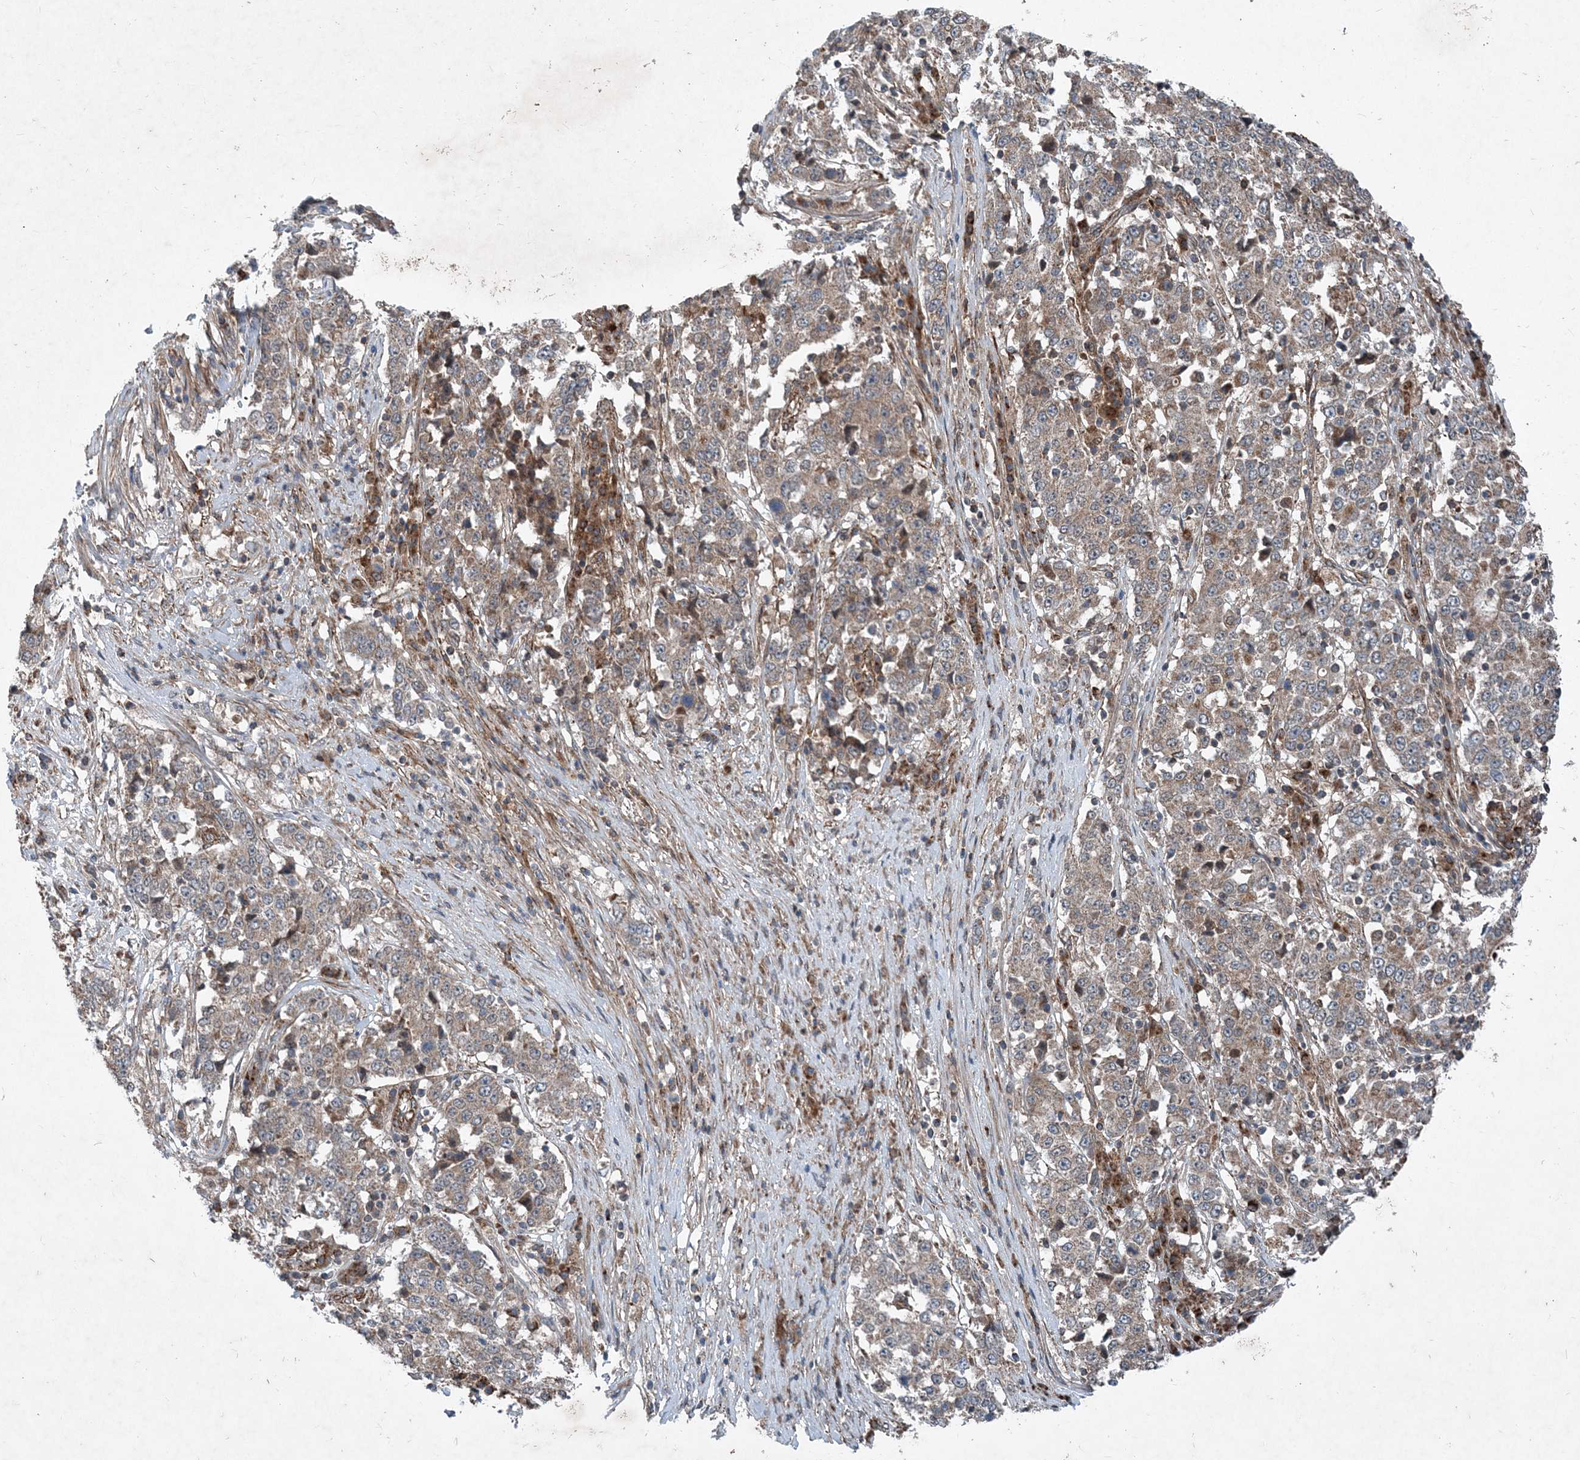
{"staining": {"intensity": "weak", "quantity": "25%-75%", "location": "cytoplasmic/membranous"}, "tissue": "stomach cancer", "cell_type": "Tumor cells", "image_type": "cancer", "snomed": [{"axis": "morphology", "description": "Adenocarcinoma, NOS"}, {"axis": "topography", "description": "Stomach"}], "caption": "Weak cytoplasmic/membranous protein expression is seen in about 25%-75% of tumor cells in stomach adenocarcinoma.", "gene": "NDUFA2", "patient": {"sex": "male", "age": 59}}